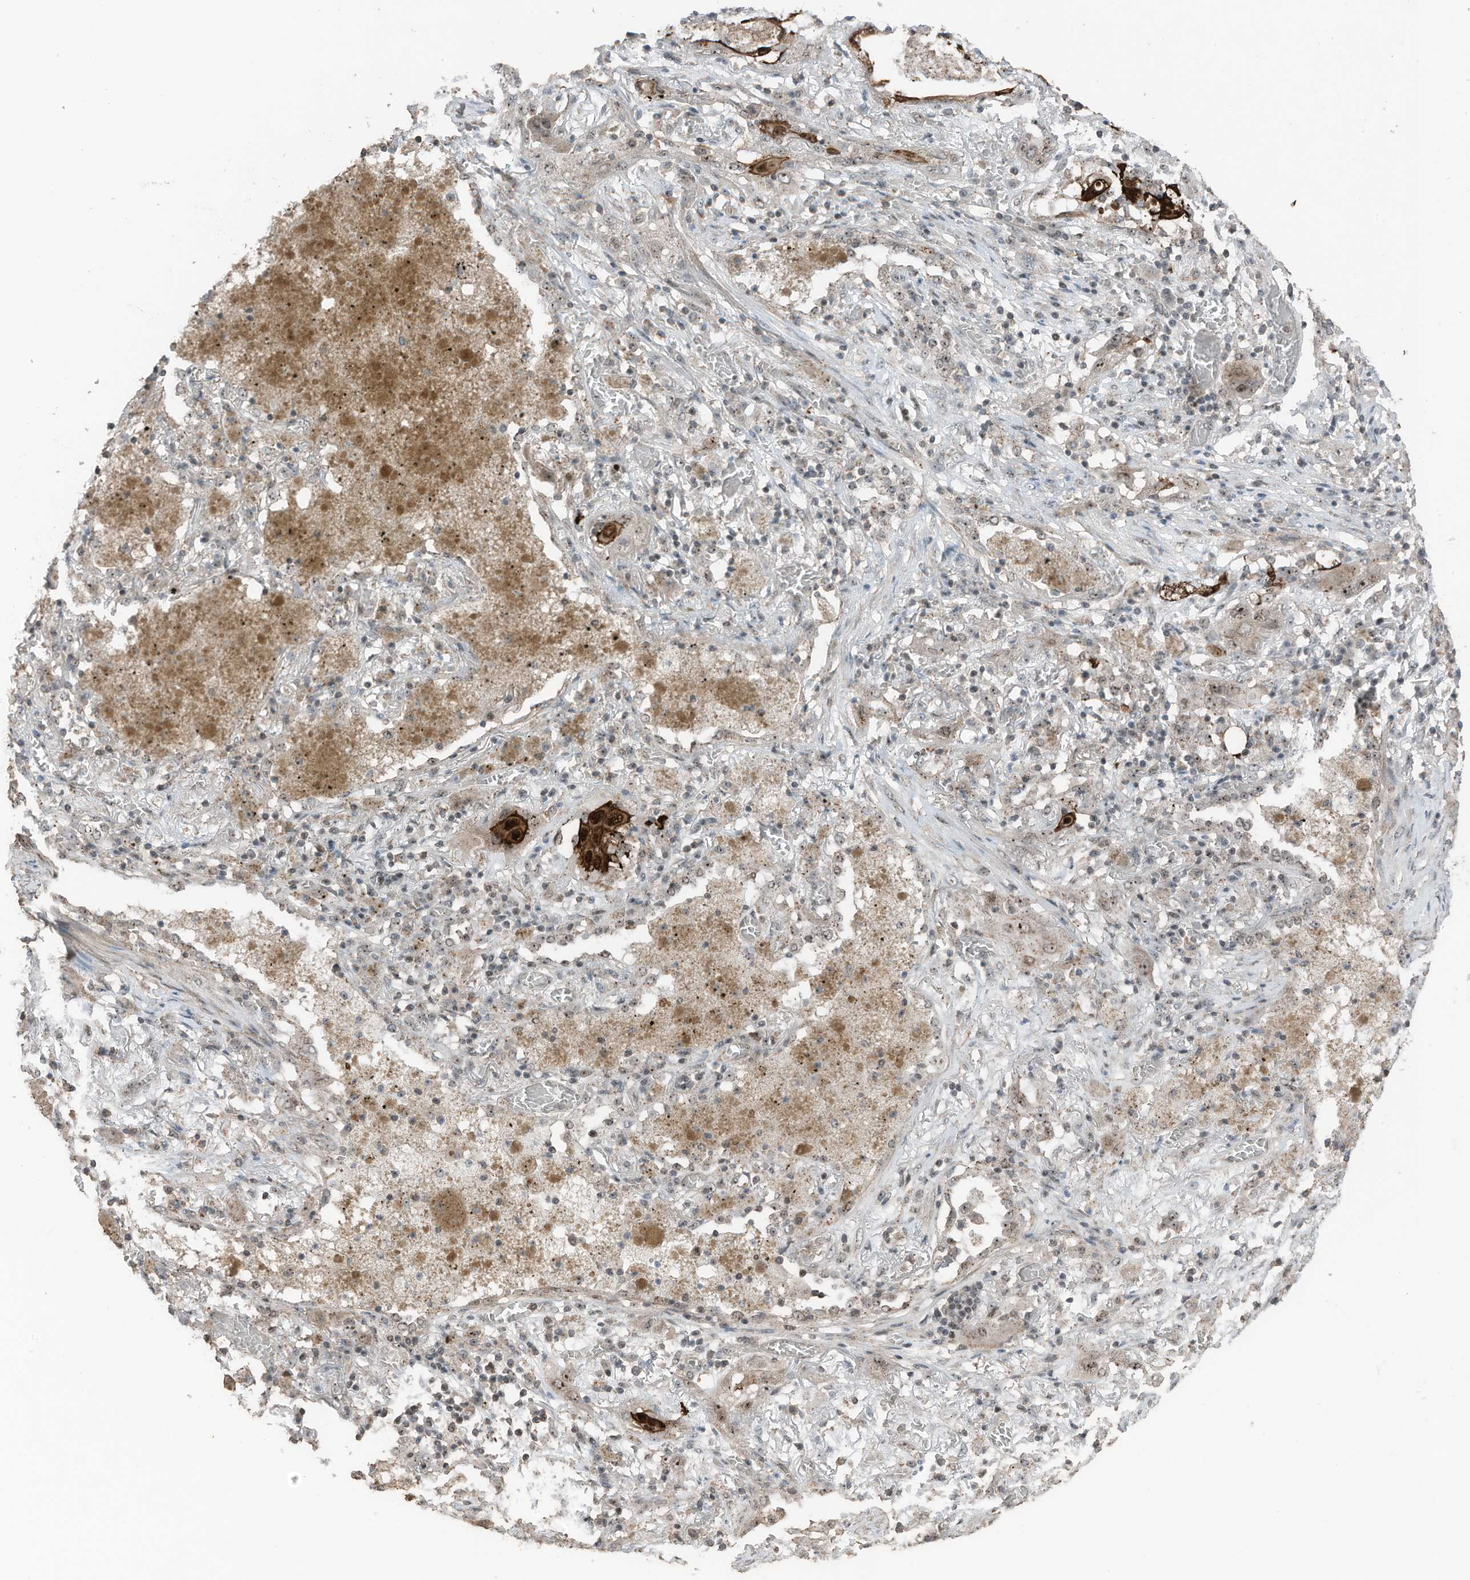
{"staining": {"intensity": "moderate", "quantity": "25%-75%", "location": "nuclear"}, "tissue": "lung cancer", "cell_type": "Tumor cells", "image_type": "cancer", "snomed": [{"axis": "morphology", "description": "Squamous cell carcinoma, NOS"}, {"axis": "topography", "description": "Lung"}], "caption": "Protein expression analysis of lung cancer (squamous cell carcinoma) demonstrates moderate nuclear staining in about 25%-75% of tumor cells.", "gene": "UTP3", "patient": {"sex": "female", "age": 47}}